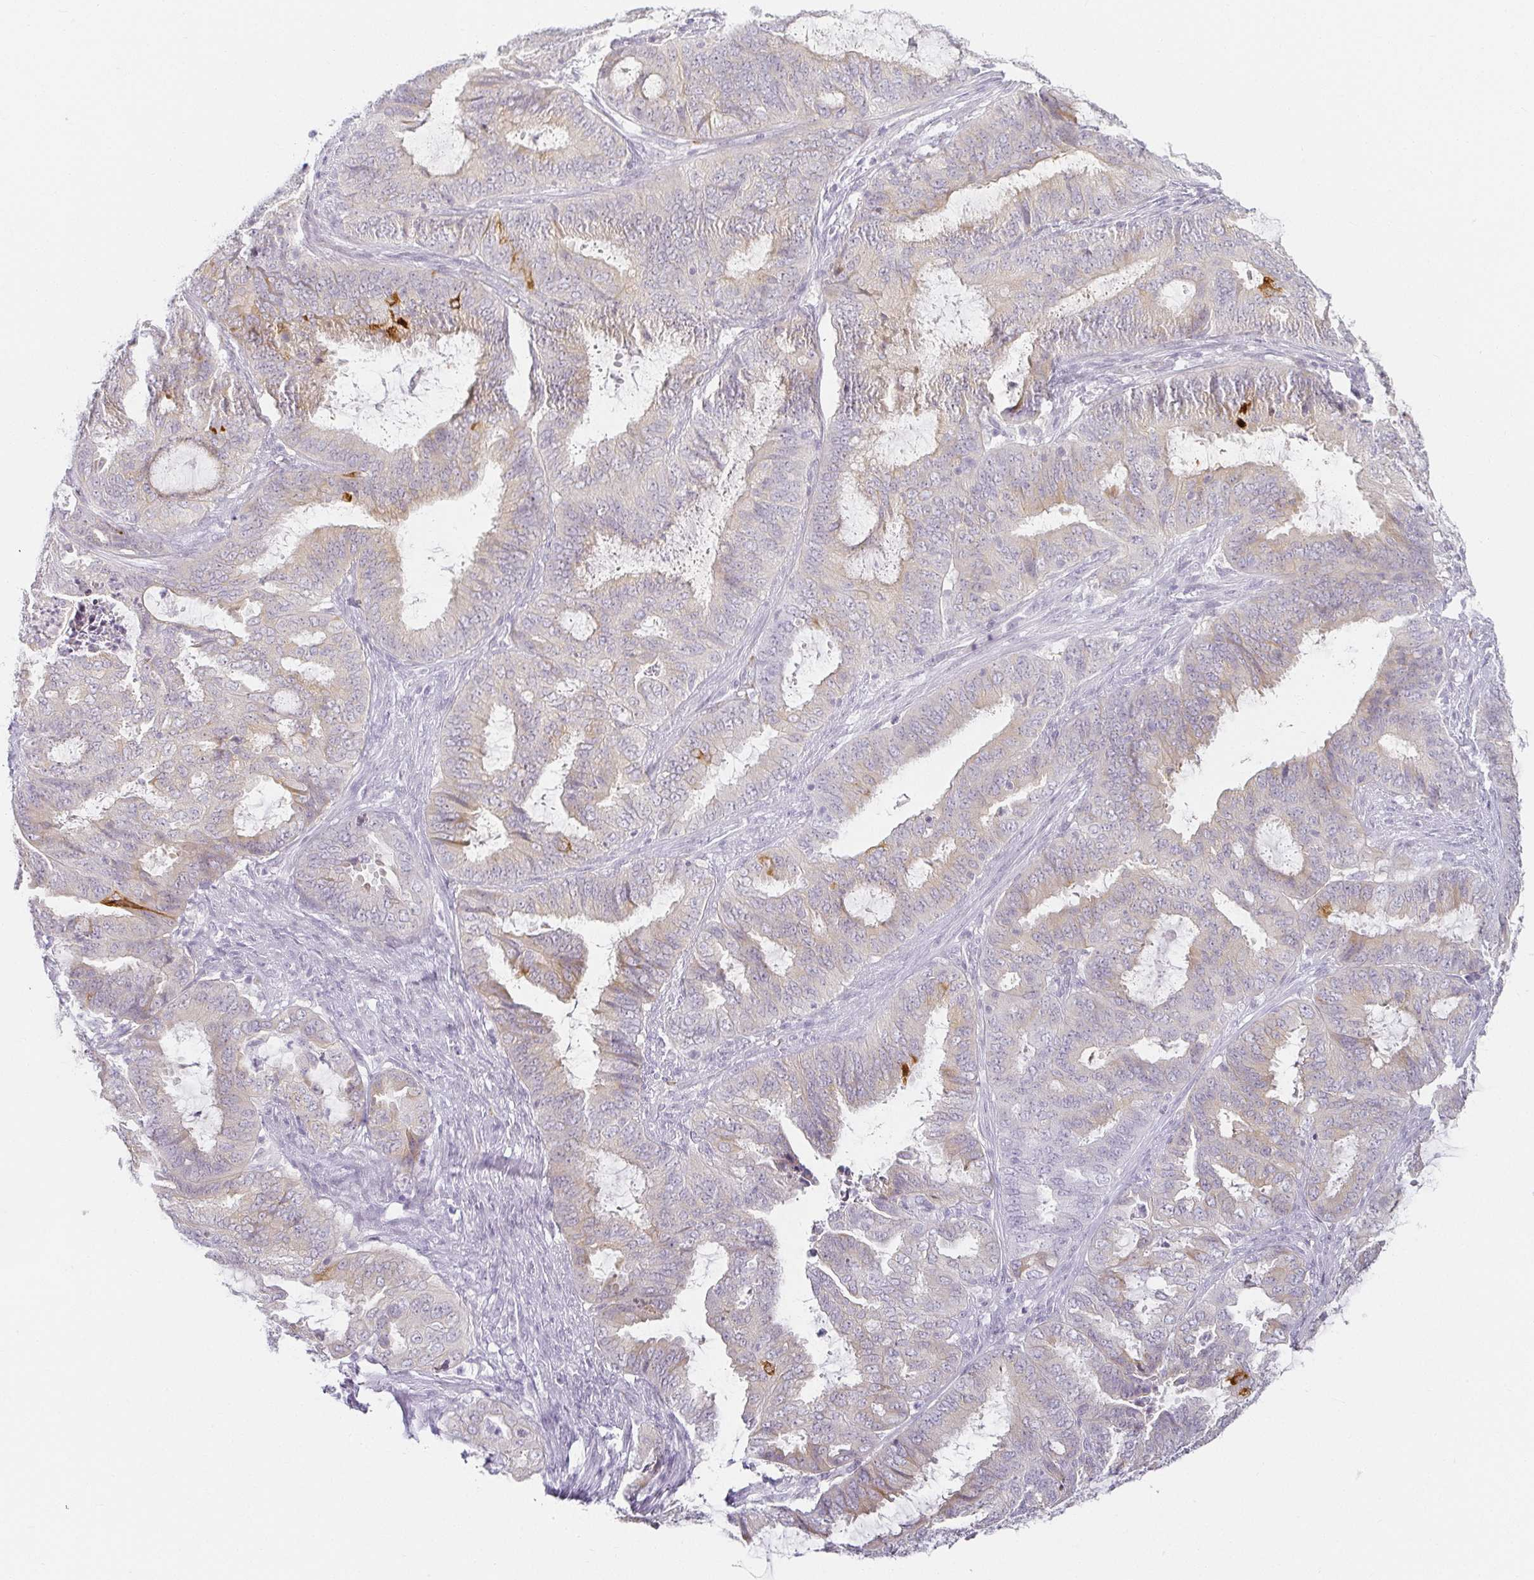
{"staining": {"intensity": "moderate", "quantity": "<25%", "location": "cytoplasmic/membranous"}, "tissue": "endometrial cancer", "cell_type": "Tumor cells", "image_type": "cancer", "snomed": [{"axis": "morphology", "description": "Adenocarcinoma, NOS"}, {"axis": "topography", "description": "Endometrium"}], "caption": "Immunohistochemistry of human adenocarcinoma (endometrial) shows low levels of moderate cytoplasmic/membranous expression in approximately <25% of tumor cells.", "gene": "ACAN", "patient": {"sex": "female", "age": 51}}